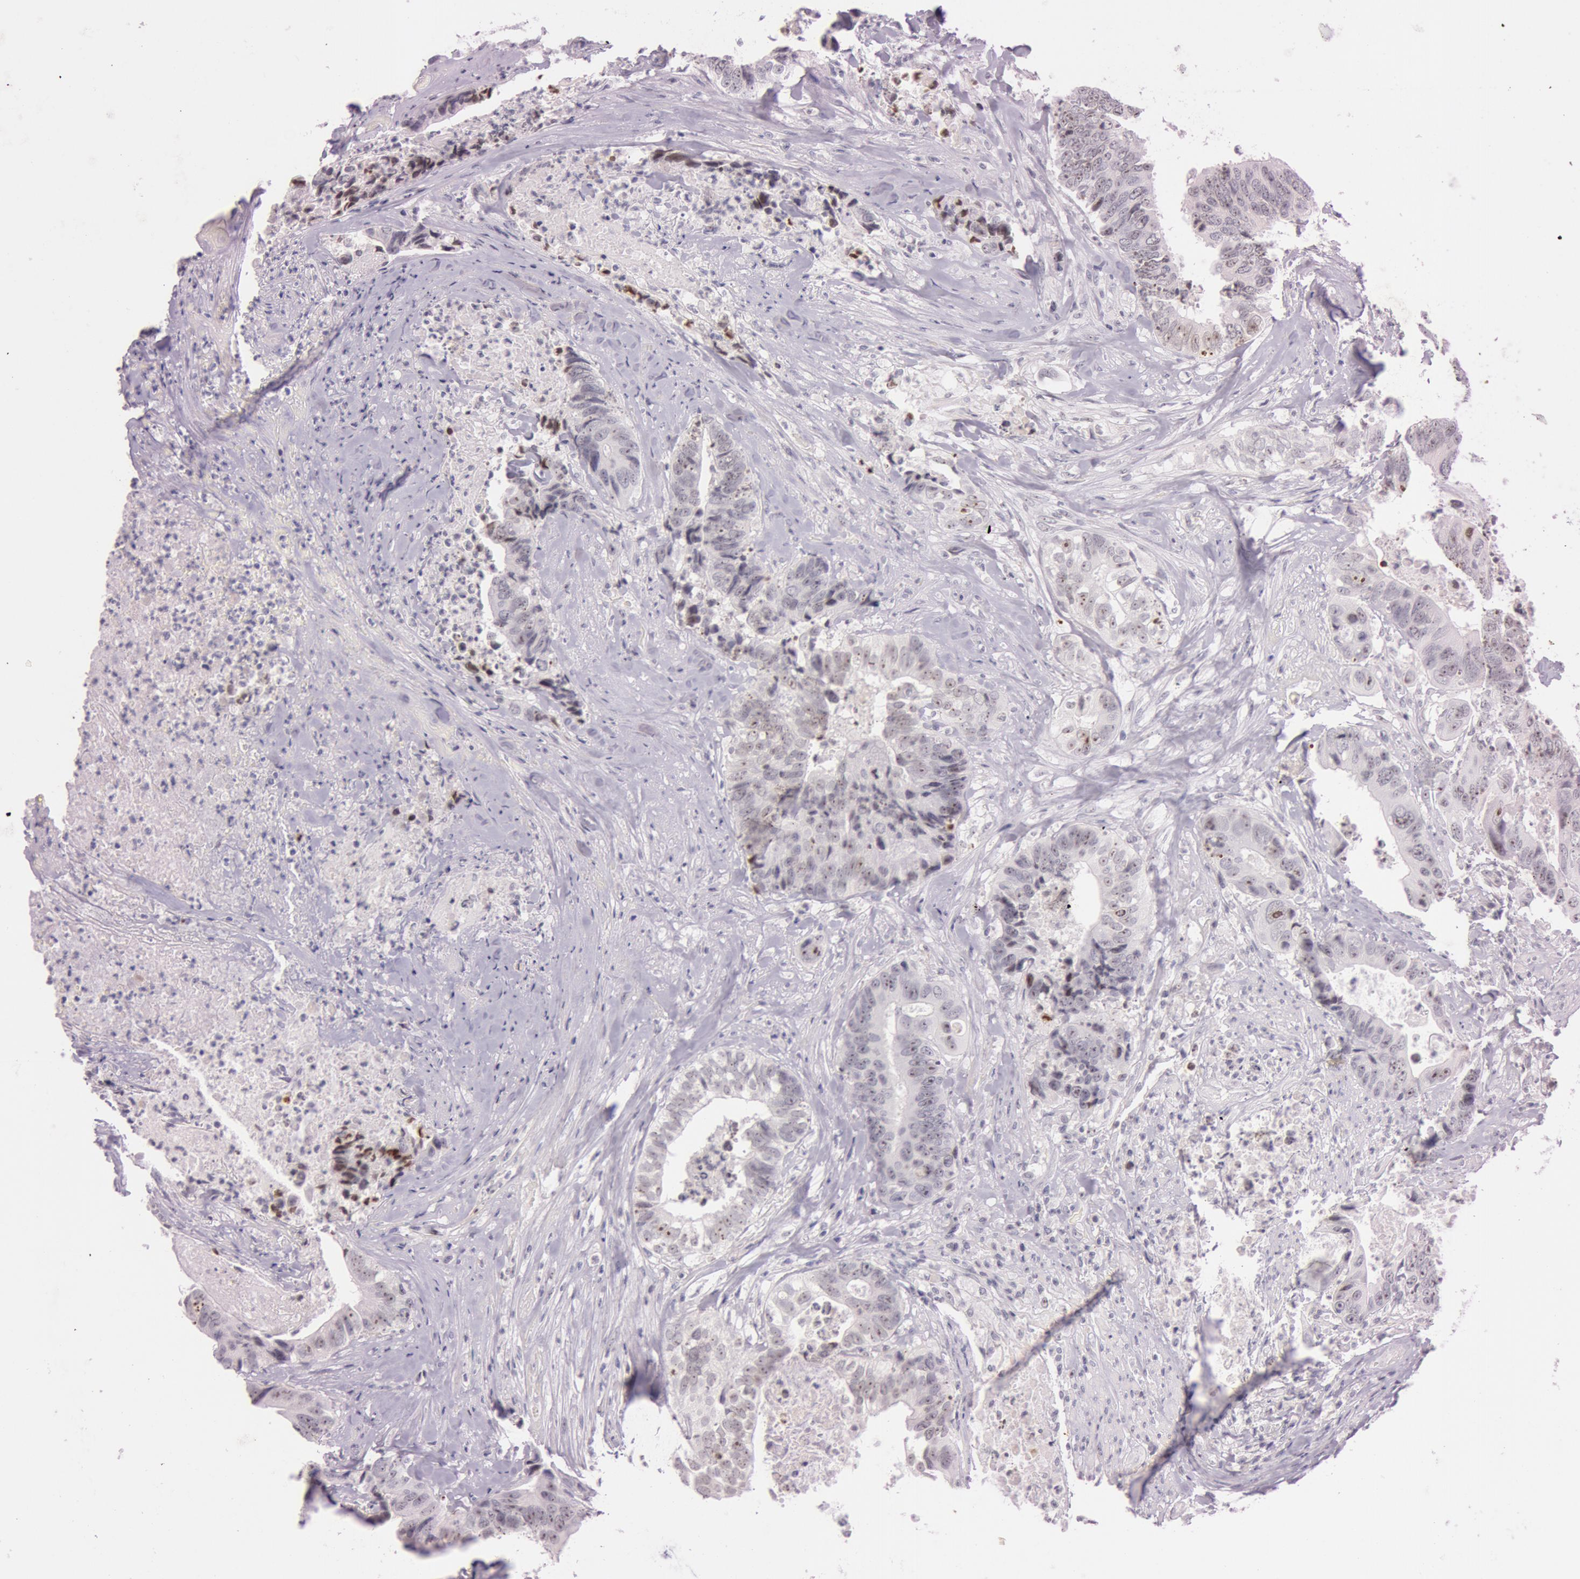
{"staining": {"intensity": "moderate", "quantity": "25%-75%", "location": "nuclear"}, "tissue": "colorectal cancer", "cell_type": "Tumor cells", "image_type": "cancer", "snomed": [{"axis": "morphology", "description": "Adenocarcinoma, NOS"}, {"axis": "topography", "description": "Rectum"}], "caption": "This is a photomicrograph of immunohistochemistry (IHC) staining of colorectal adenocarcinoma, which shows moderate staining in the nuclear of tumor cells.", "gene": "FBL", "patient": {"sex": "female", "age": 65}}